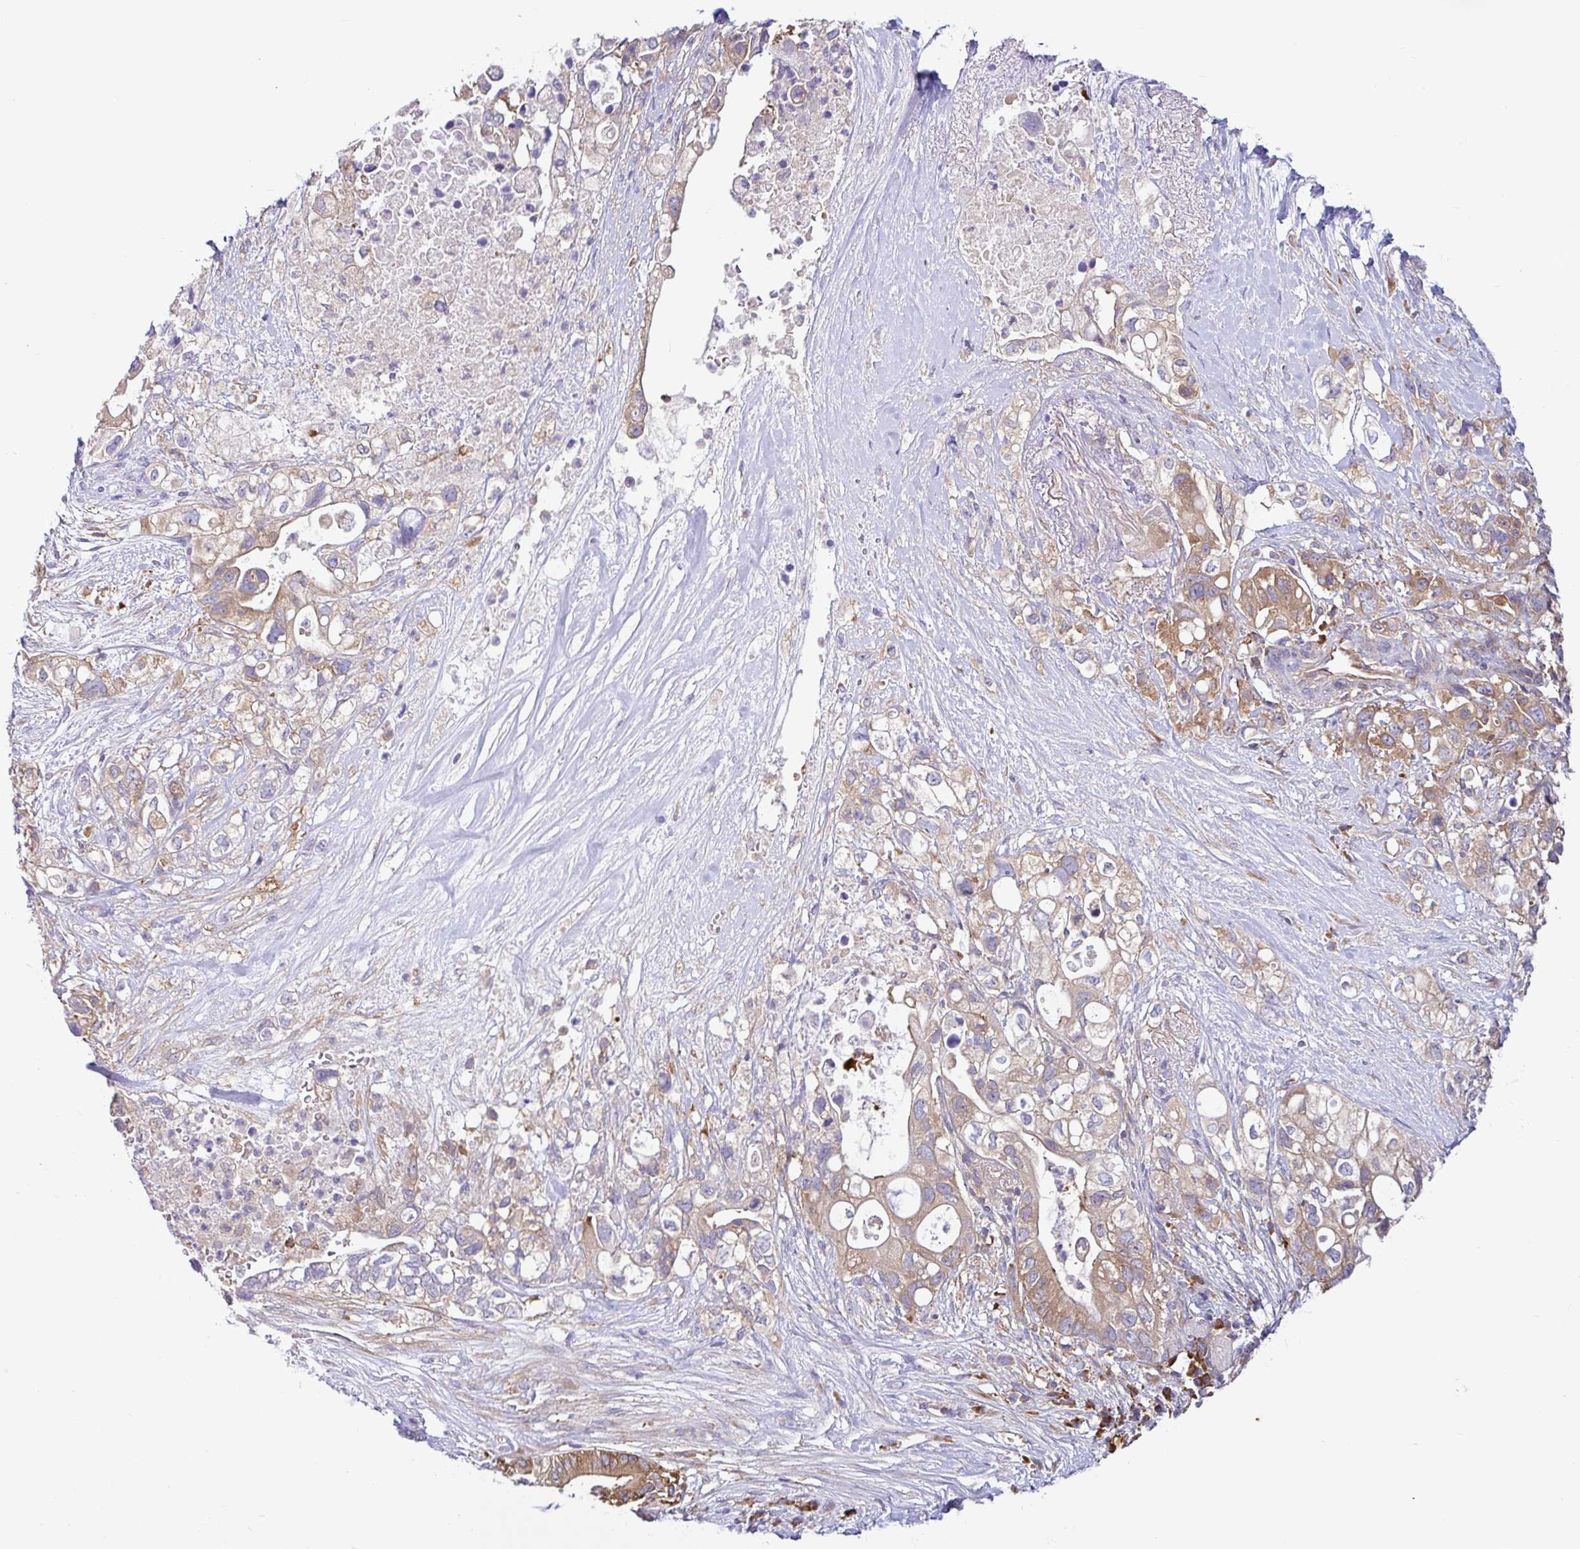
{"staining": {"intensity": "moderate", "quantity": "25%-75%", "location": "cytoplasmic/membranous"}, "tissue": "pancreatic cancer", "cell_type": "Tumor cells", "image_type": "cancer", "snomed": [{"axis": "morphology", "description": "Adenocarcinoma, NOS"}, {"axis": "topography", "description": "Pancreas"}], "caption": "Protein analysis of pancreatic cancer (adenocarcinoma) tissue displays moderate cytoplasmic/membranous positivity in about 25%-75% of tumor cells. The staining was performed using DAB (3,3'-diaminobenzidine) to visualize the protein expression in brown, while the nuclei were stained in blue with hematoxylin (Magnification: 20x).", "gene": "LARS1", "patient": {"sex": "female", "age": 72}}